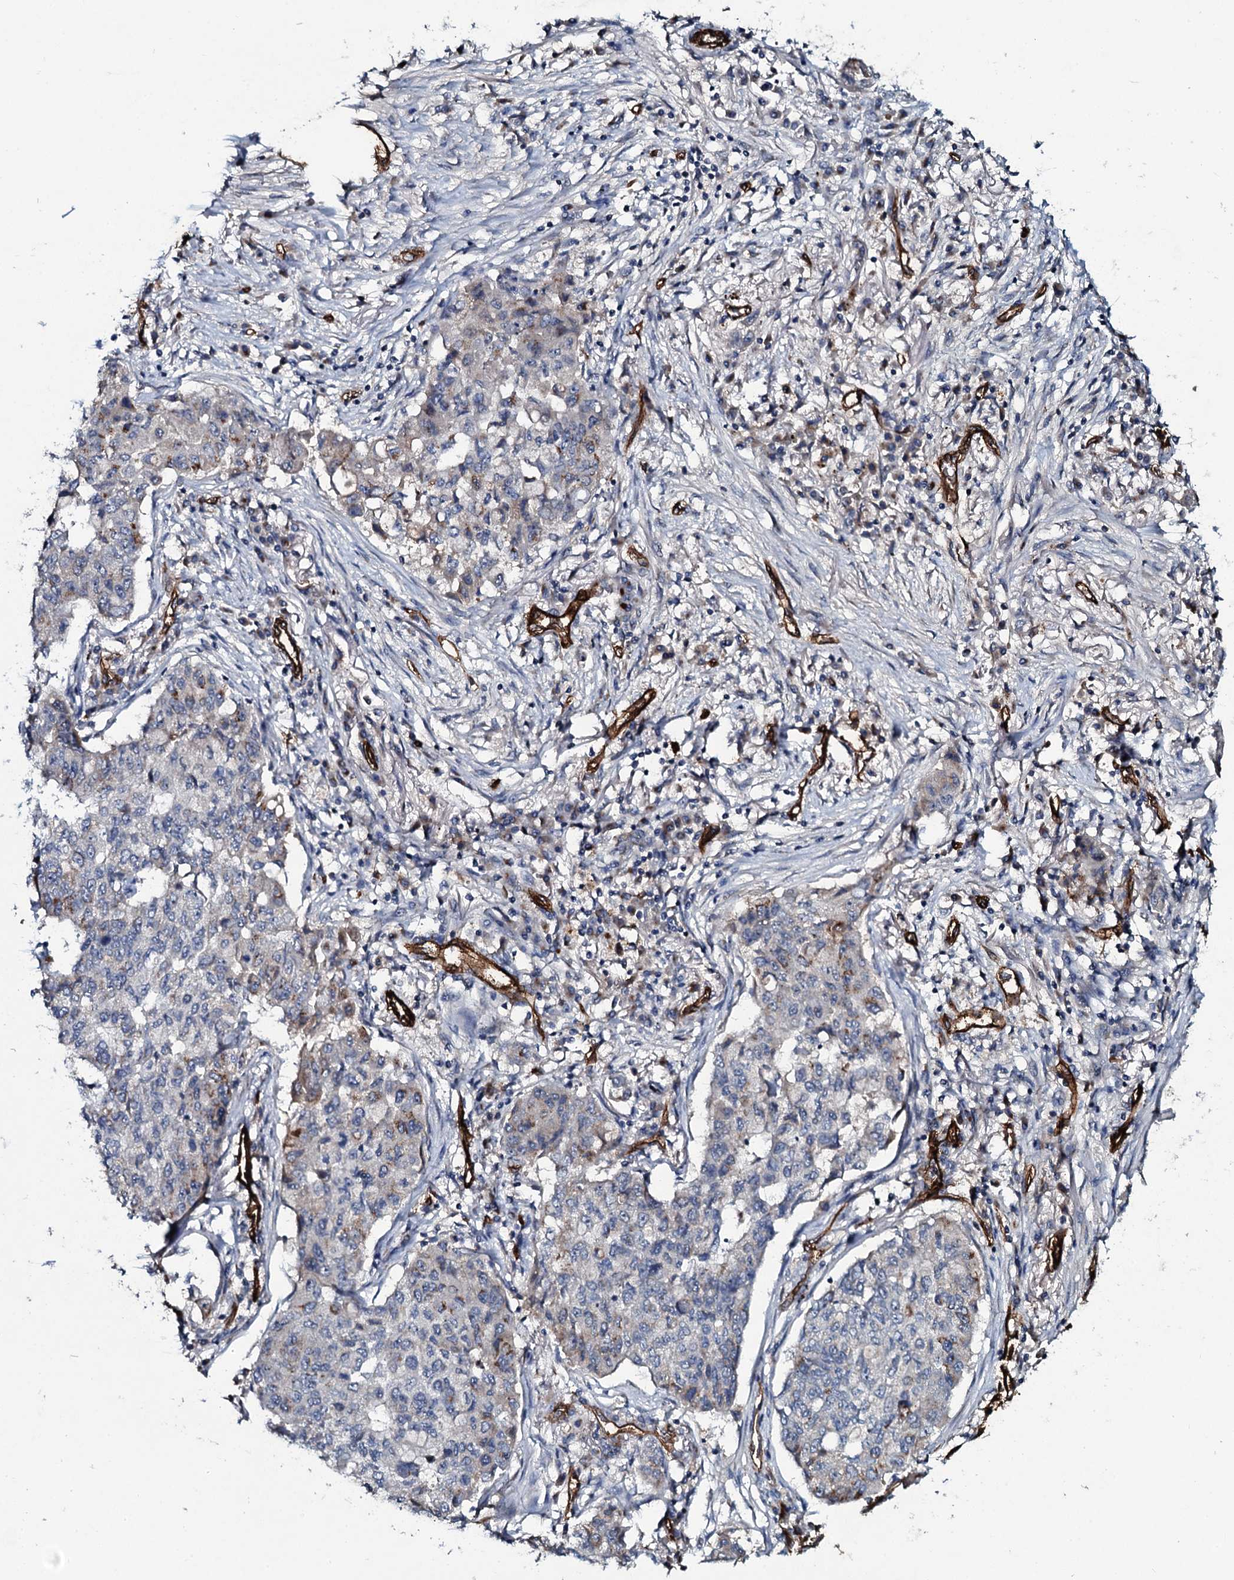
{"staining": {"intensity": "moderate", "quantity": "<25%", "location": "cytoplasmic/membranous"}, "tissue": "lung cancer", "cell_type": "Tumor cells", "image_type": "cancer", "snomed": [{"axis": "morphology", "description": "Squamous cell carcinoma, NOS"}, {"axis": "topography", "description": "Lung"}], "caption": "Moderate cytoplasmic/membranous positivity is seen in approximately <25% of tumor cells in lung squamous cell carcinoma.", "gene": "CLEC14A", "patient": {"sex": "male", "age": 74}}